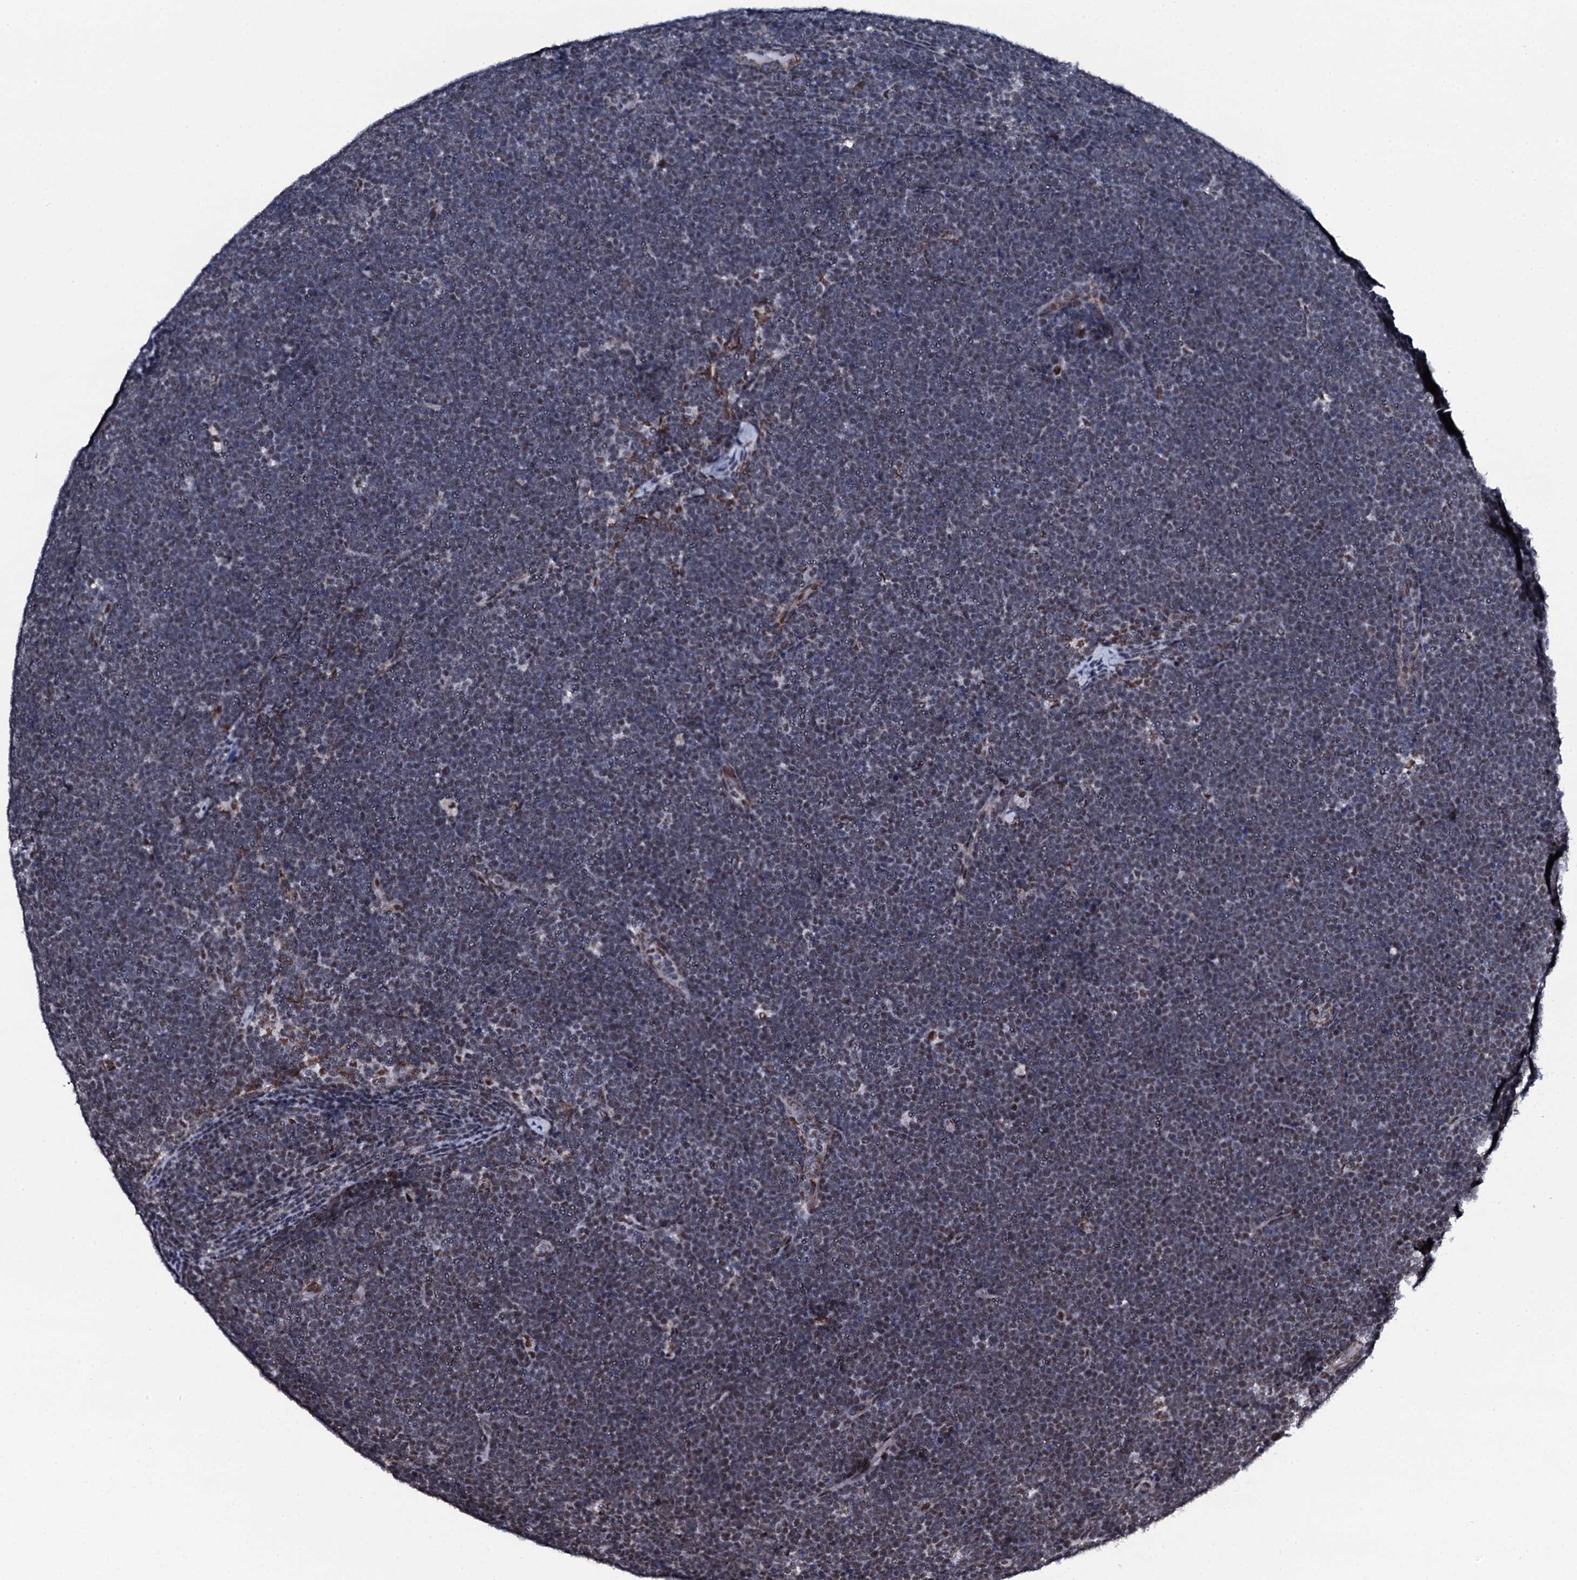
{"staining": {"intensity": "weak", "quantity": "25%-75%", "location": "nuclear"}, "tissue": "lymphoma", "cell_type": "Tumor cells", "image_type": "cancer", "snomed": [{"axis": "morphology", "description": "Malignant lymphoma, non-Hodgkin's type, High grade"}, {"axis": "topography", "description": "Lymph node"}], "caption": "Lymphoma stained for a protein shows weak nuclear positivity in tumor cells. Using DAB (brown) and hematoxylin (blue) stains, captured at high magnification using brightfield microscopy.", "gene": "CWC15", "patient": {"sex": "male", "age": 13}}